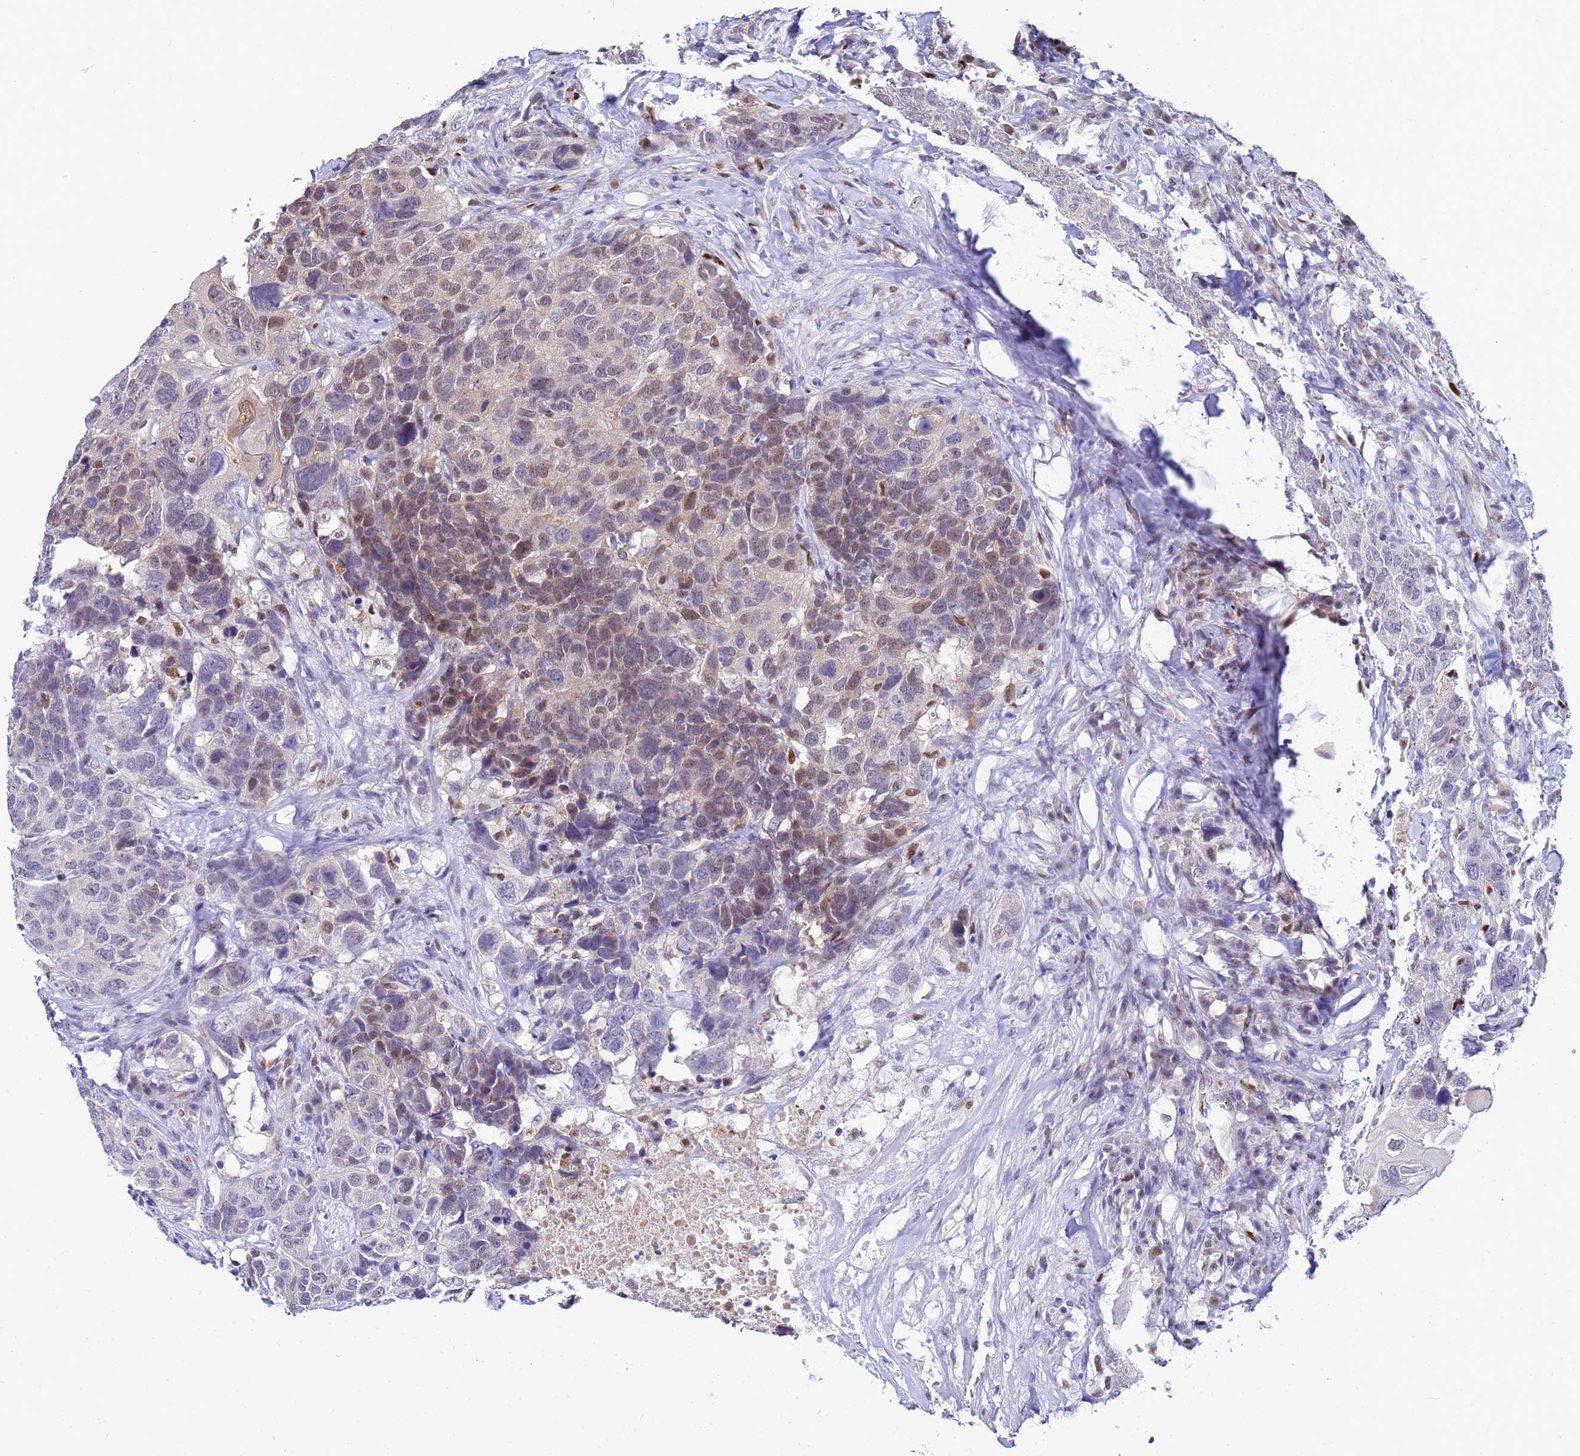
{"staining": {"intensity": "weak", "quantity": "25%-75%", "location": "nuclear"}, "tissue": "head and neck cancer", "cell_type": "Tumor cells", "image_type": "cancer", "snomed": [{"axis": "morphology", "description": "Squamous cell carcinoma, NOS"}, {"axis": "topography", "description": "Head-Neck"}], "caption": "A brown stain shows weak nuclear positivity of a protein in head and neck squamous cell carcinoma tumor cells. The staining is performed using DAB brown chromogen to label protein expression. The nuclei are counter-stained blue using hematoxylin.", "gene": "SLC25A37", "patient": {"sex": "male", "age": 66}}